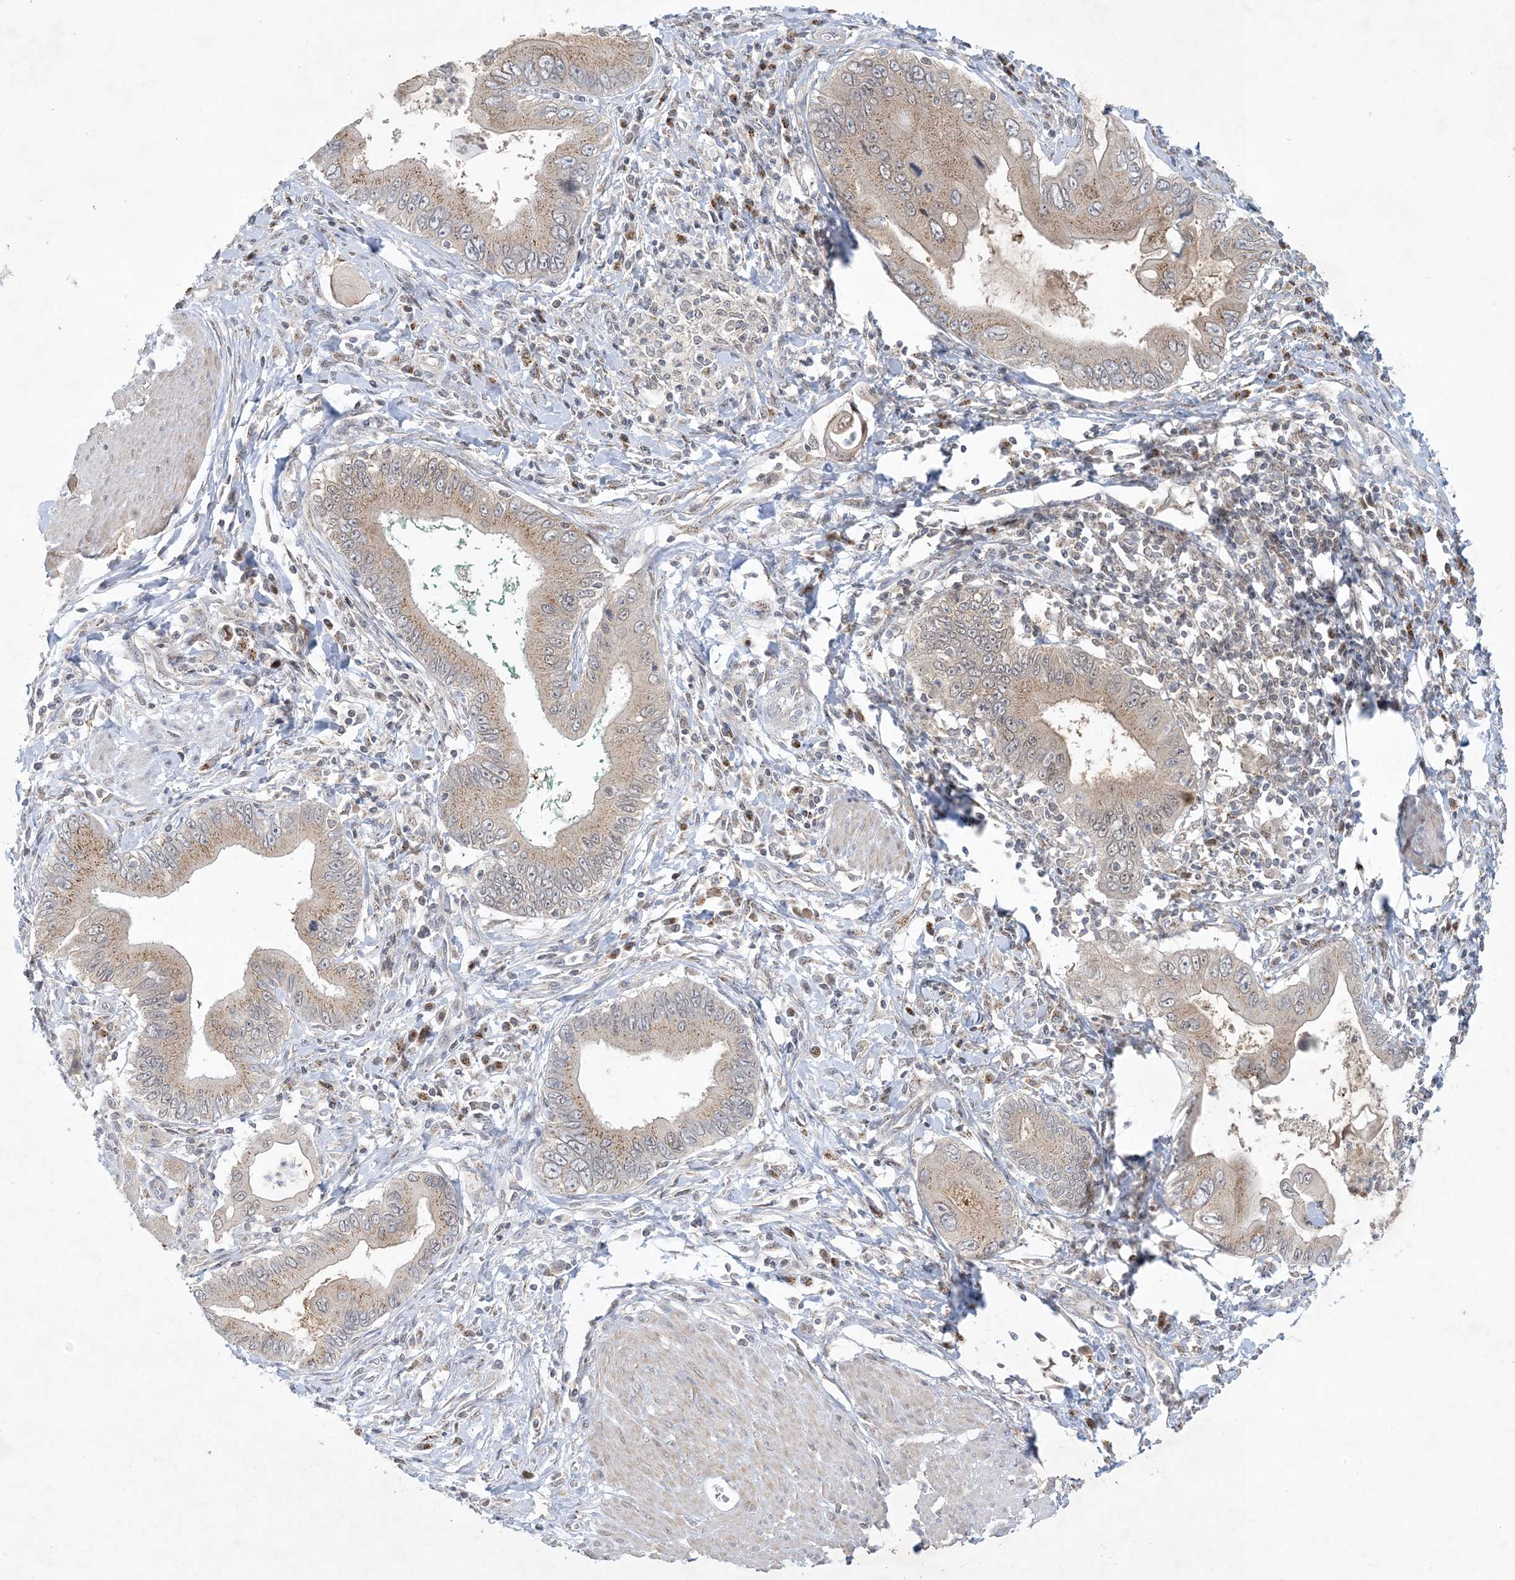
{"staining": {"intensity": "weak", "quantity": ">75%", "location": "cytoplasmic/membranous"}, "tissue": "pancreatic cancer", "cell_type": "Tumor cells", "image_type": "cancer", "snomed": [{"axis": "morphology", "description": "Adenocarcinoma, NOS"}, {"axis": "topography", "description": "Pancreas"}], "caption": "Human pancreatic cancer (adenocarcinoma) stained with a brown dye reveals weak cytoplasmic/membranous positive expression in approximately >75% of tumor cells.", "gene": "CCDC14", "patient": {"sex": "male", "age": 78}}